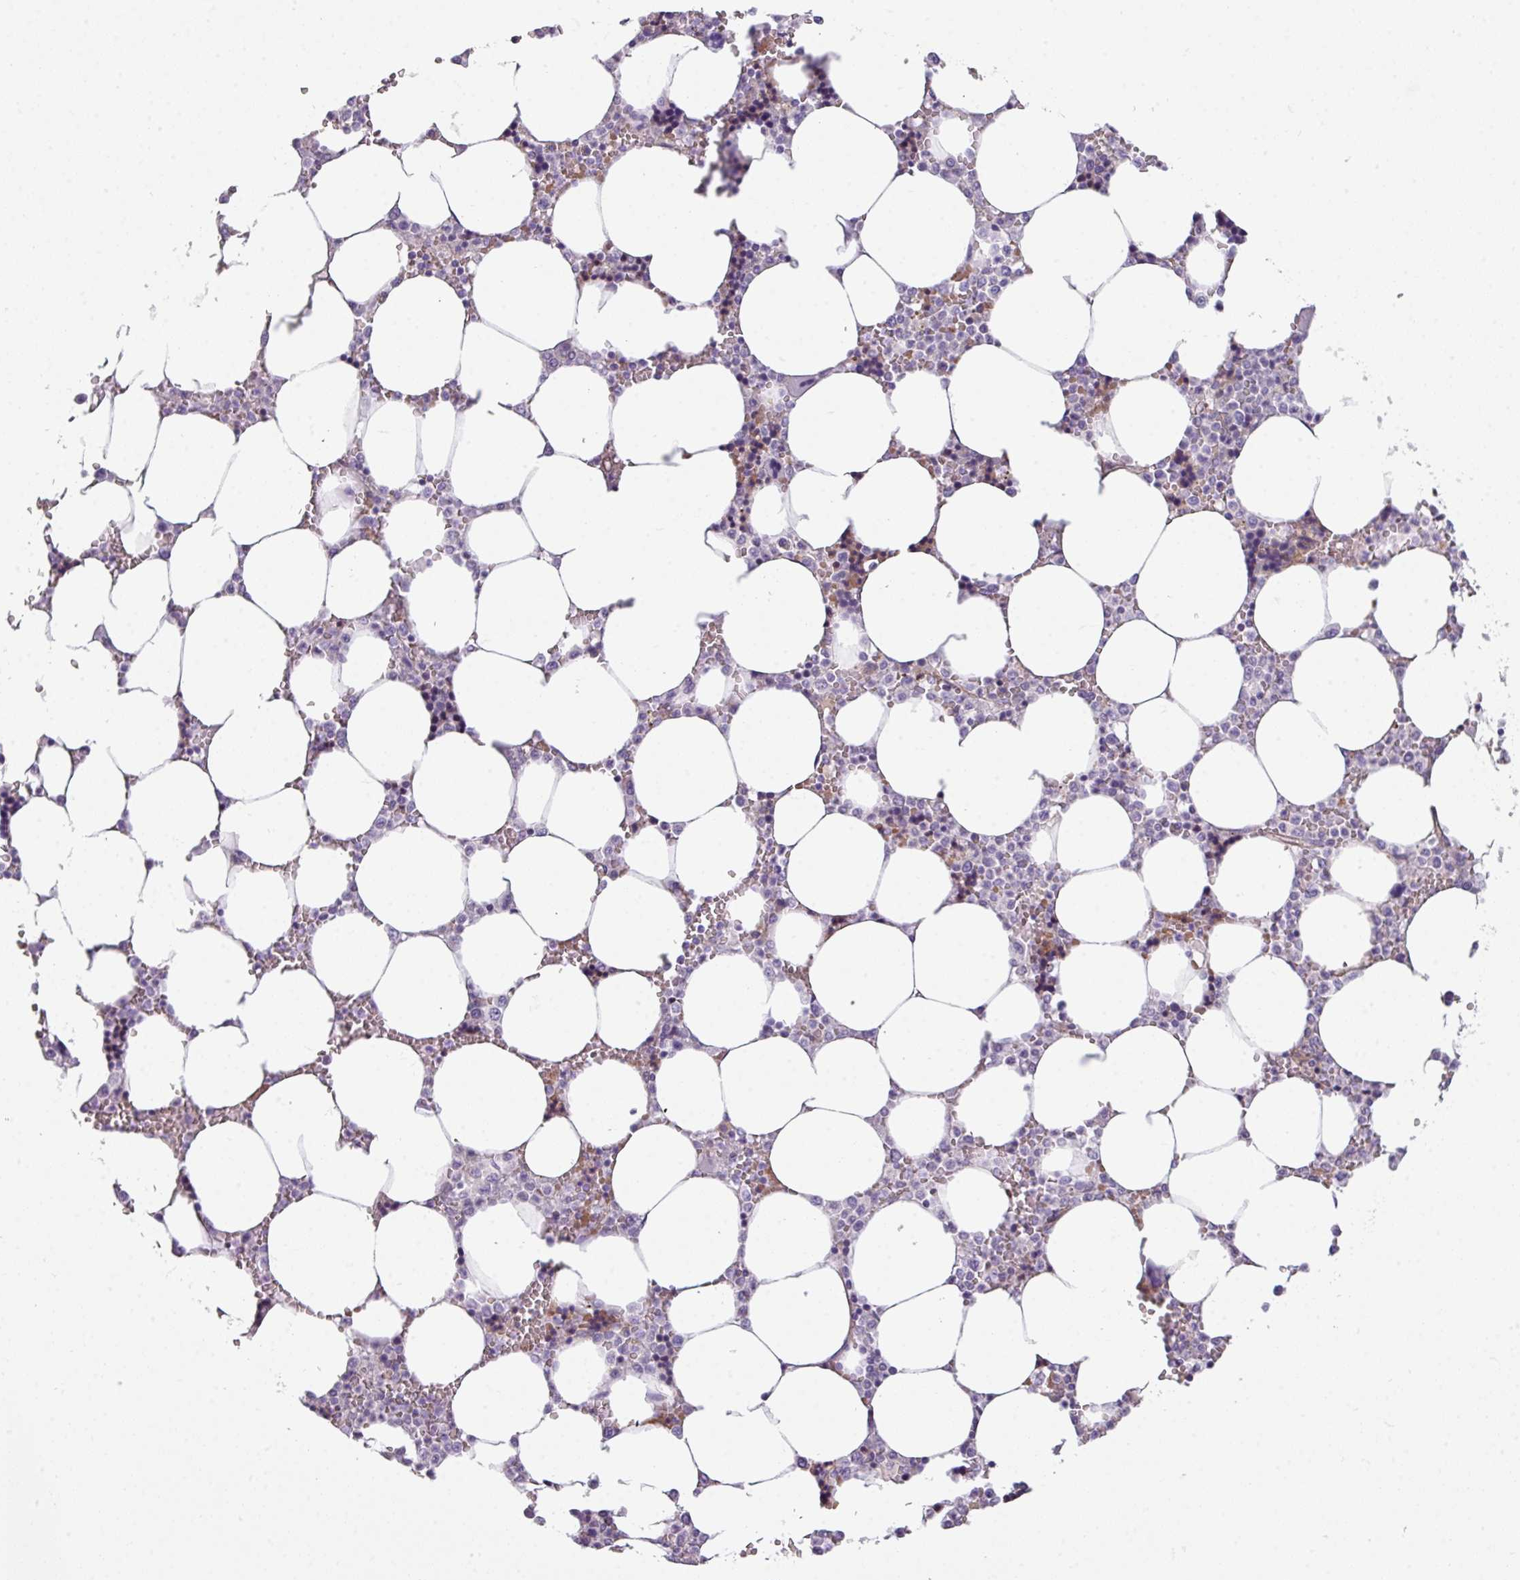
{"staining": {"intensity": "moderate", "quantity": "<25%", "location": "cytoplasmic/membranous"}, "tissue": "bone marrow", "cell_type": "Hematopoietic cells", "image_type": "normal", "snomed": [{"axis": "morphology", "description": "Normal tissue, NOS"}, {"axis": "topography", "description": "Bone marrow"}], "caption": "Immunohistochemistry (IHC) staining of benign bone marrow, which demonstrates low levels of moderate cytoplasmic/membranous expression in about <25% of hematopoietic cells indicating moderate cytoplasmic/membranous protein positivity. The staining was performed using DAB (brown) for protein detection and nuclei were counterstained in hematoxylin (blue).", "gene": "BUD23", "patient": {"sex": "male", "age": 64}}